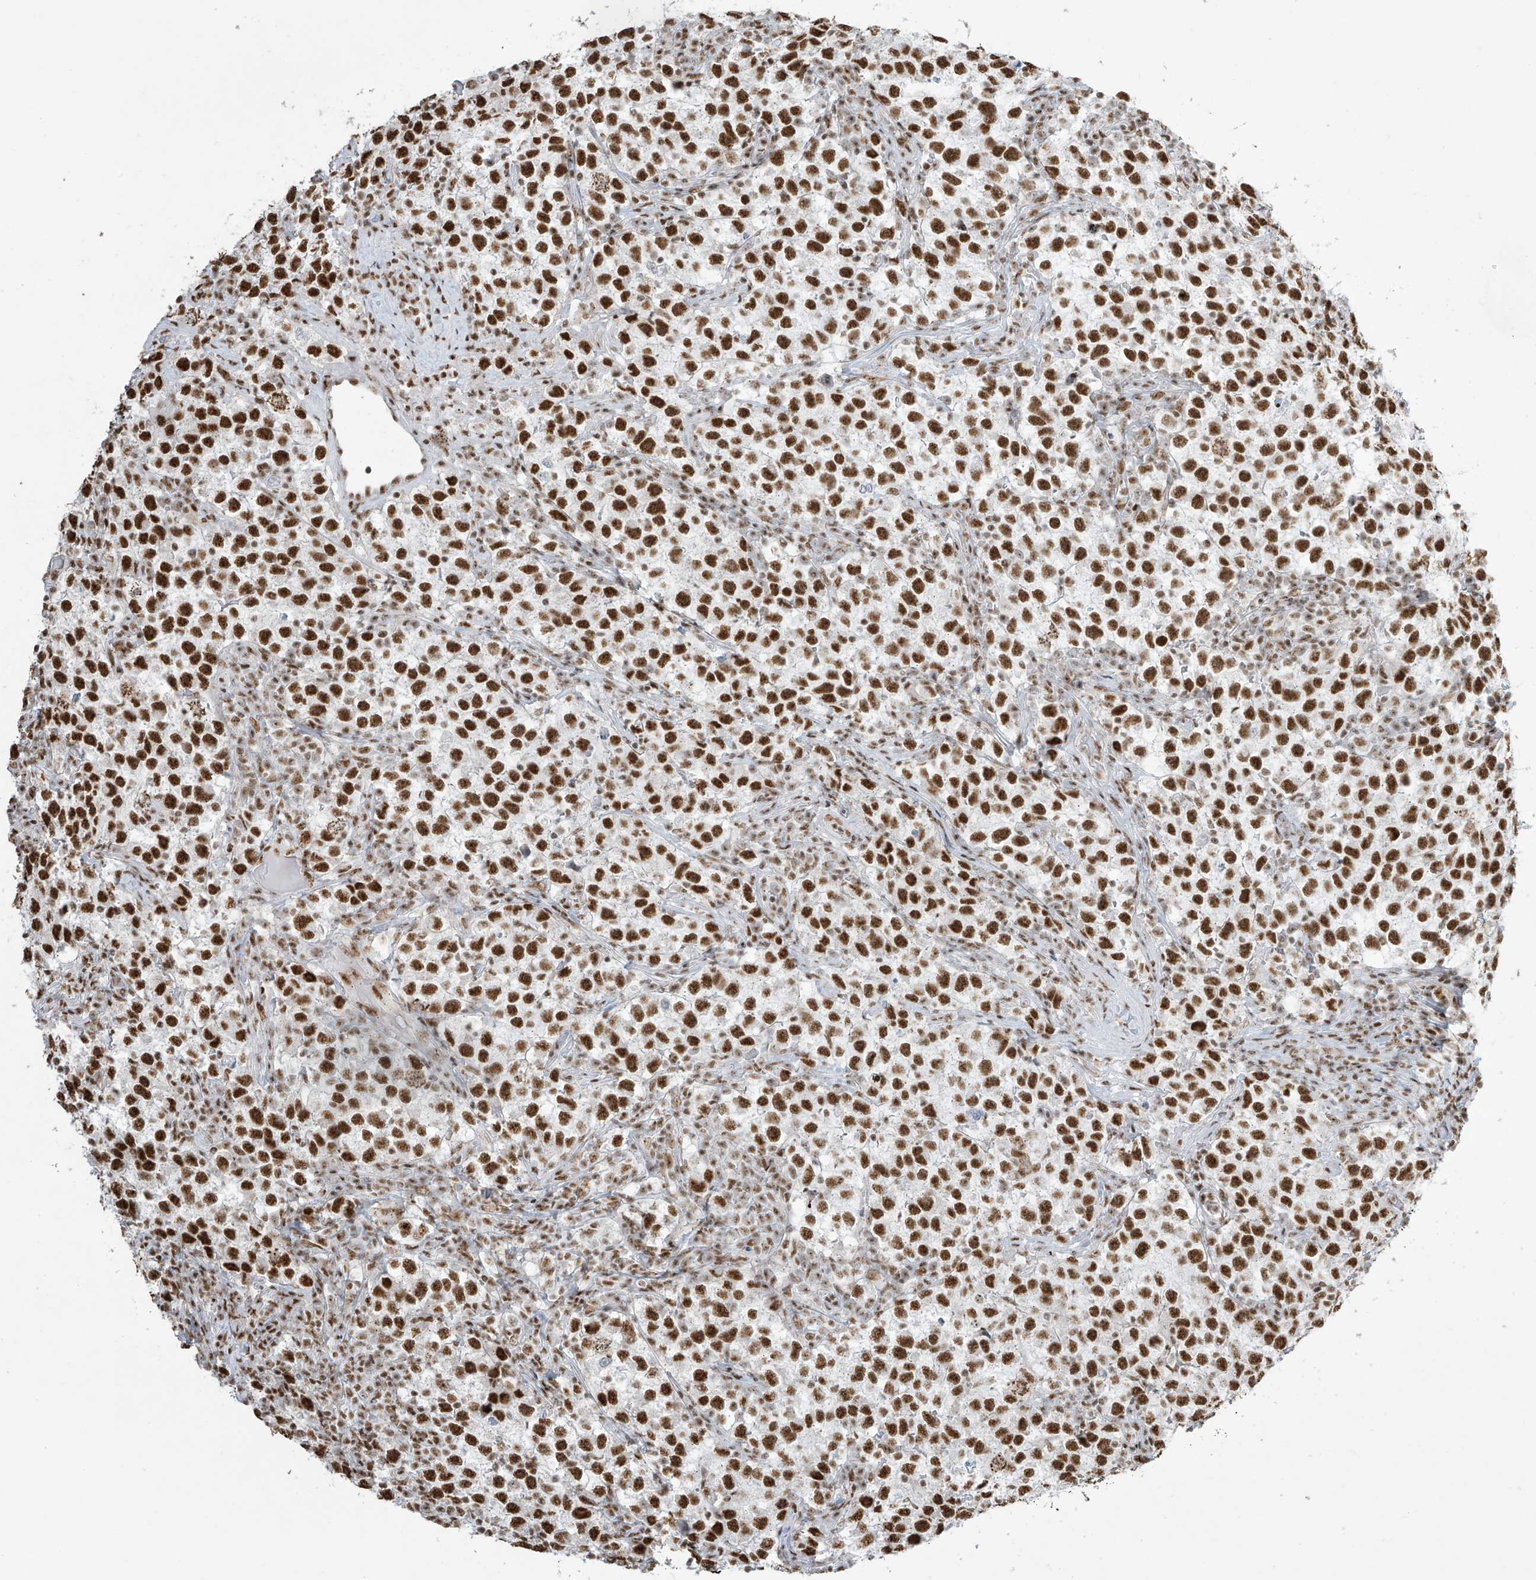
{"staining": {"intensity": "strong", "quantity": ">75%", "location": "nuclear"}, "tissue": "testis cancer", "cell_type": "Tumor cells", "image_type": "cancer", "snomed": [{"axis": "morphology", "description": "Seminoma, NOS"}, {"axis": "topography", "description": "Testis"}], "caption": "IHC histopathology image of neoplastic tissue: human testis cancer (seminoma) stained using immunohistochemistry demonstrates high levels of strong protein expression localized specifically in the nuclear of tumor cells, appearing as a nuclear brown color.", "gene": "MS4A6A", "patient": {"sex": "male", "age": 22}}